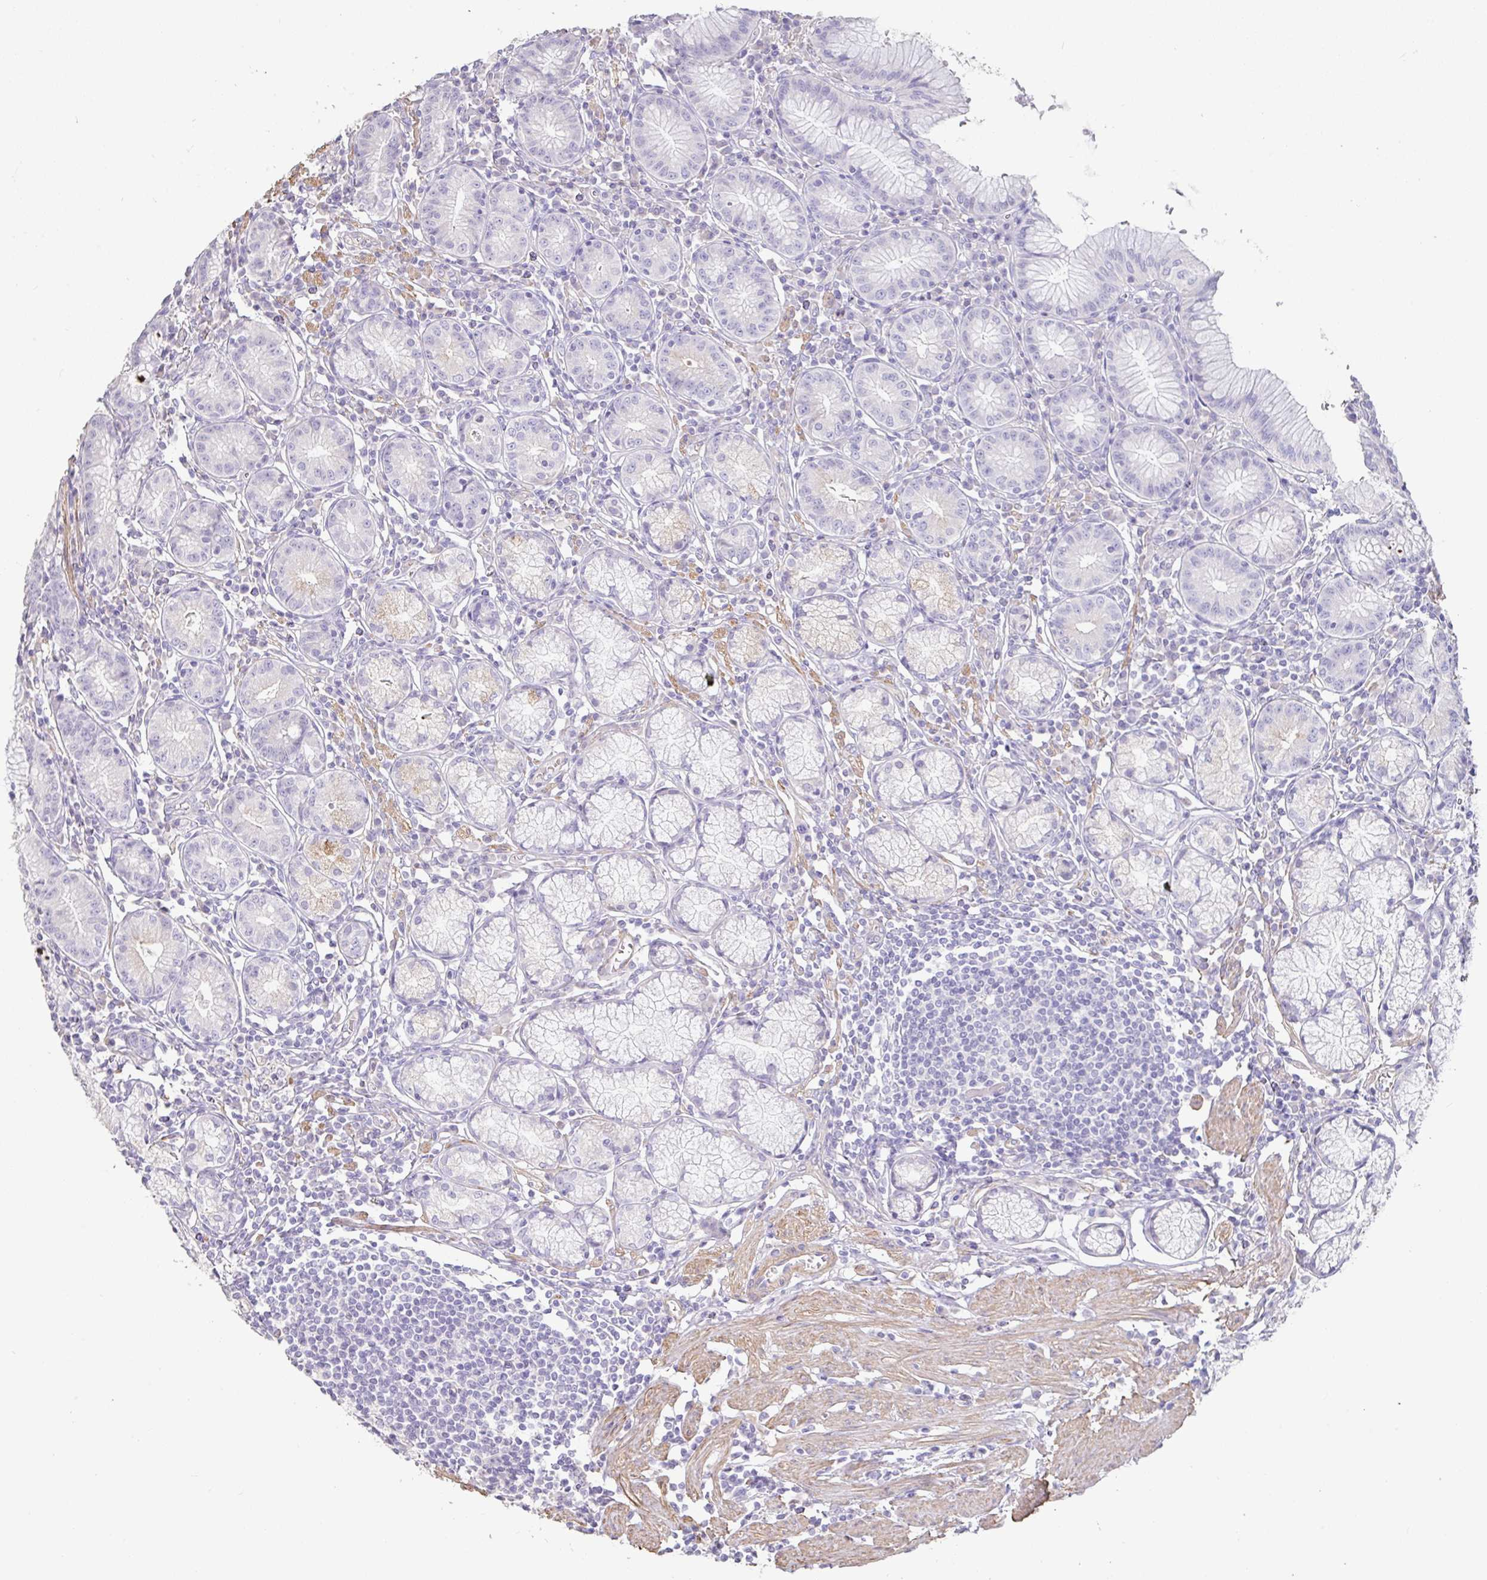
{"staining": {"intensity": "negative", "quantity": "none", "location": "none"}, "tissue": "stomach", "cell_type": "Glandular cells", "image_type": "normal", "snomed": [{"axis": "morphology", "description": "Normal tissue, NOS"}, {"axis": "topography", "description": "Stomach"}], "caption": "An immunohistochemistry (IHC) micrograph of normal stomach is shown. There is no staining in glandular cells of stomach.", "gene": "PYGM", "patient": {"sex": "male", "age": 55}}